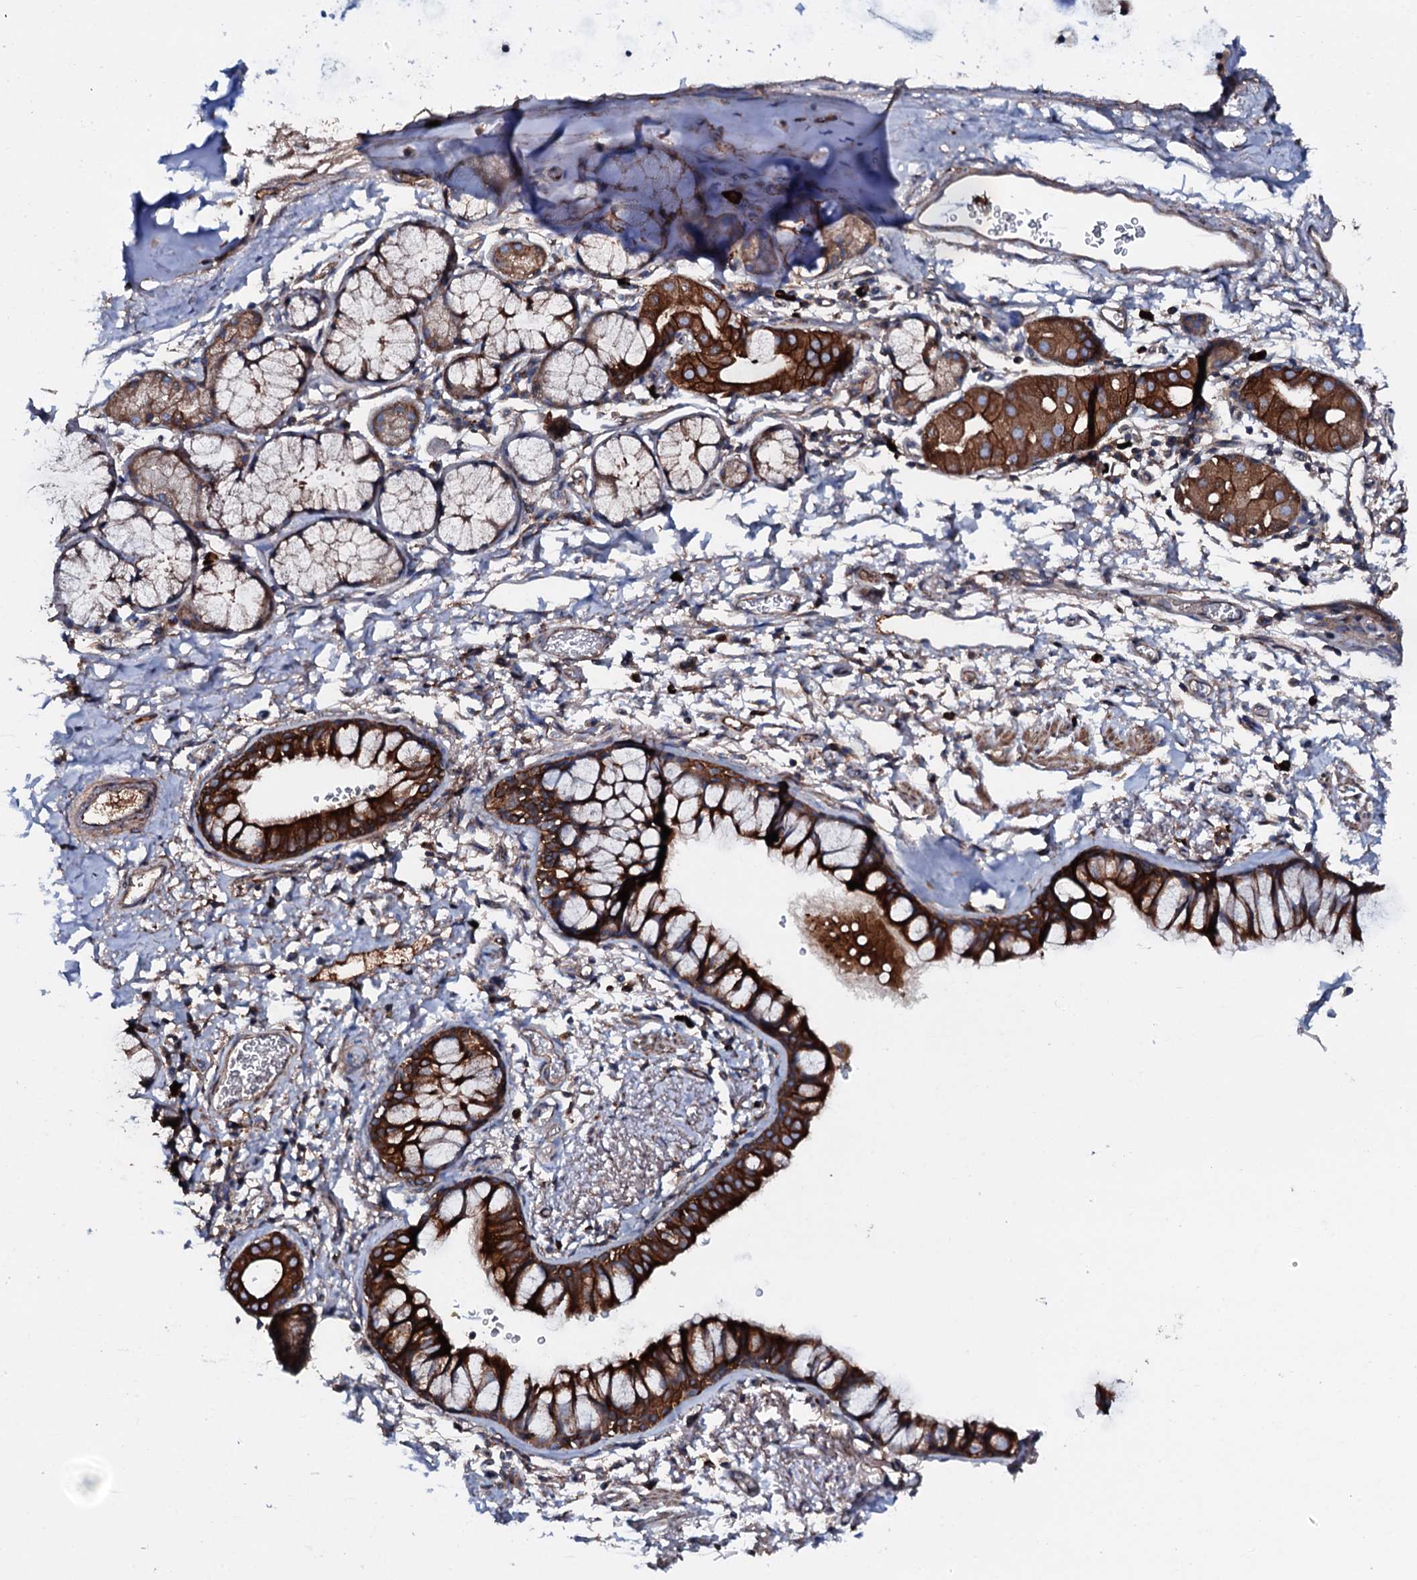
{"staining": {"intensity": "strong", "quantity": ">75%", "location": "cytoplasmic/membranous"}, "tissue": "bronchus", "cell_type": "Respiratory epithelial cells", "image_type": "normal", "snomed": [{"axis": "morphology", "description": "Normal tissue, NOS"}, {"axis": "topography", "description": "Bronchus"}], "caption": "A high amount of strong cytoplasmic/membranous staining is present in about >75% of respiratory epithelial cells in normal bronchus.", "gene": "NEK1", "patient": {"sex": "male", "age": 65}}